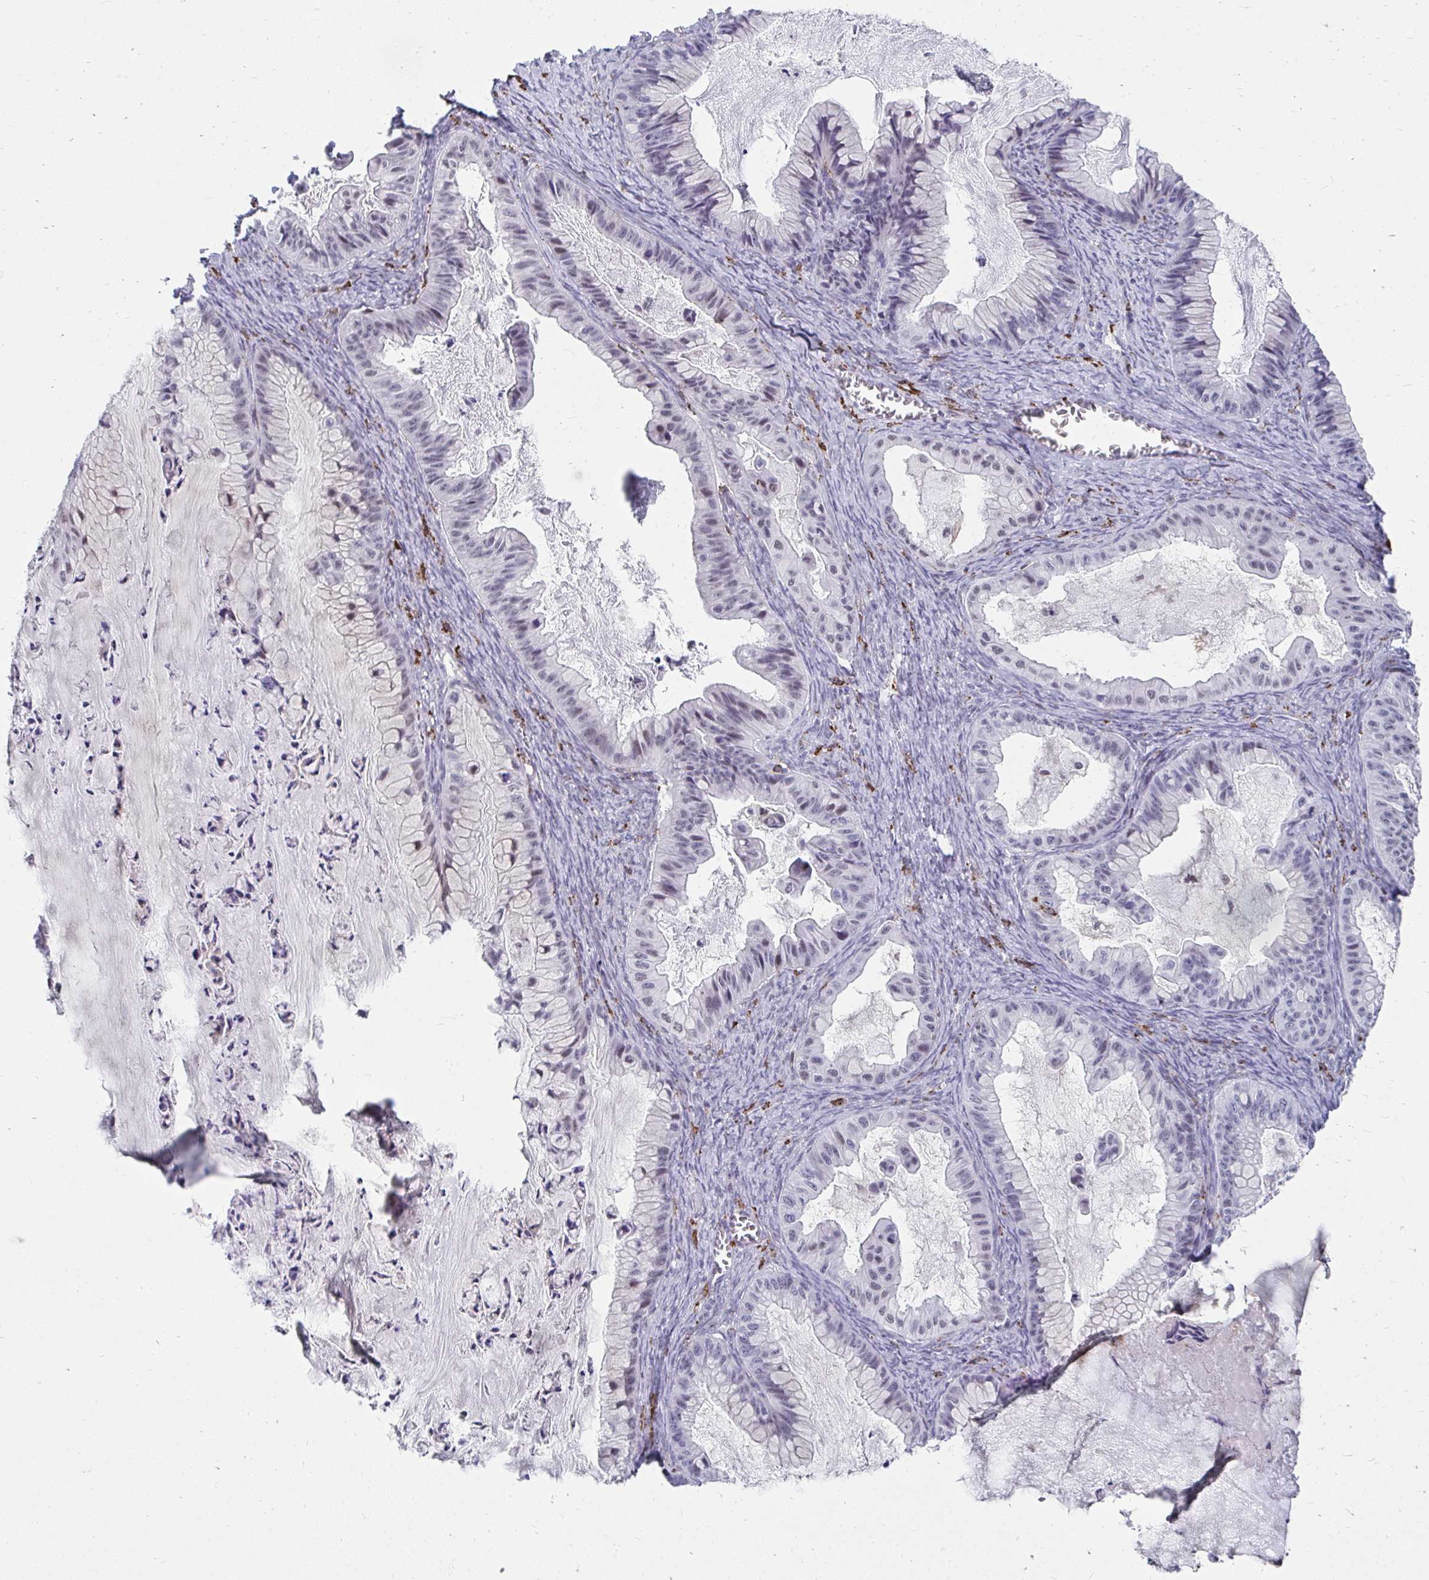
{"staining": {"intensity": "weak", "quantity": "<25%", "location": "nuclear"}, "tissue": "ovarian cancer", "cell_type": "Tumor cells", "image_type": "cancer", "snomed": [{"axis": "morphology", "description": "Cystadenocarcinoma, mucinous, NOS"}, {"axis": "topography", "description": "Ovary"}], "caption": "Ovarian cancer was stained to show a protein in brown. There is no significant expression in tumor cells. Nuclei are stained in blue.", "gene": "CD163", "patient": {"sex": "female", "age": 72}}